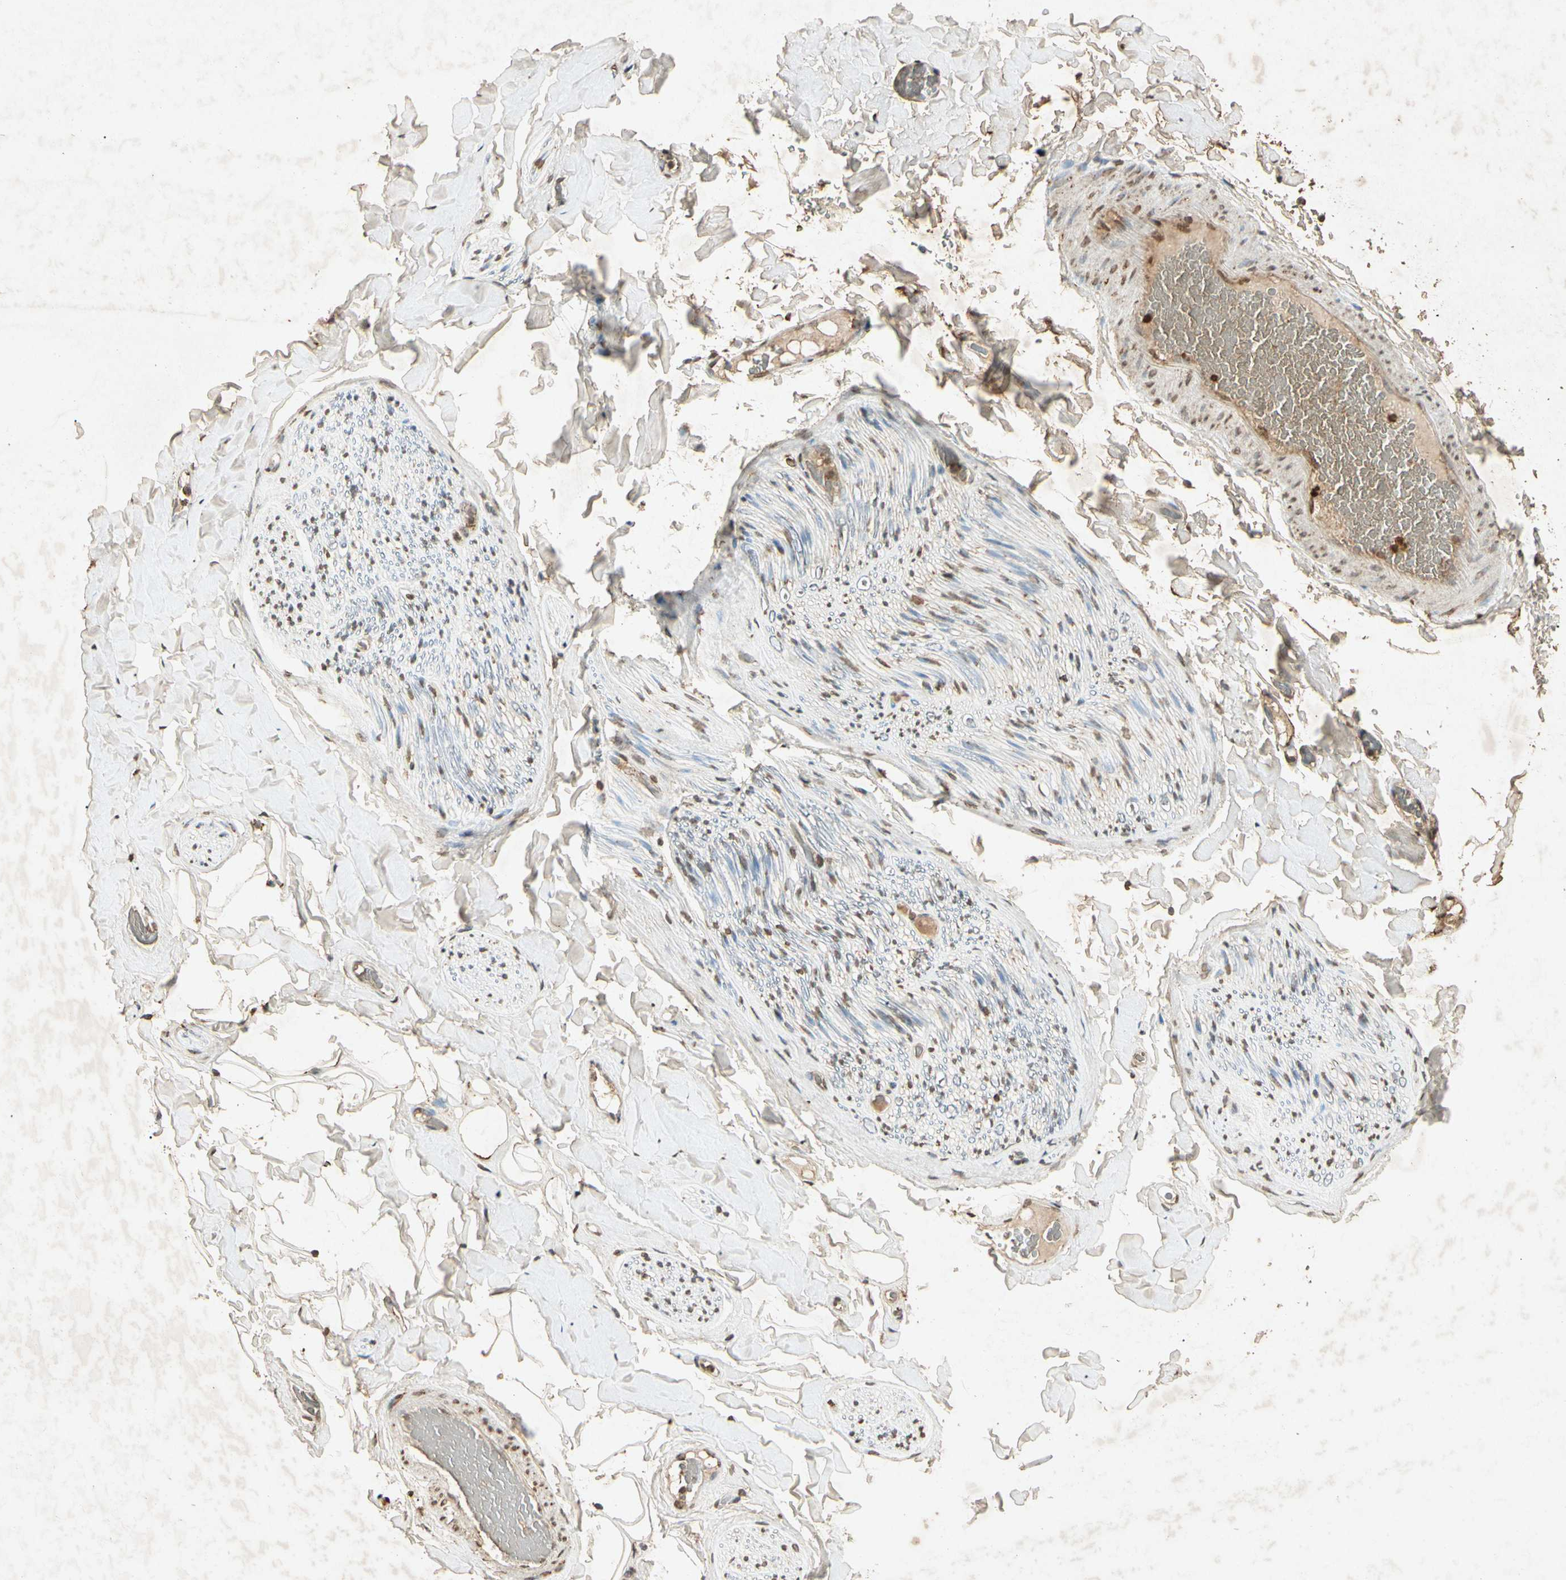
{"staining": {"intensity": "moderate", "quantity": ">75%", "location": "cytoplasmic/membranous"}, "tissue": "adipose tissue", "cell_type": "Adipocytes", "image_type": "normal", "snomed": [{"axis": "morphology", "description": "Normal tissue, NOS"}, {"axis": "topography", "description": "Peripheral nerve tissue"}], "caption": "This is an image of IHC staining of normal adipose tissue, which shows moderate staining in the cytoplasmic/membranous of adipocytes.", "gene": "MSRB1", "patient": {"sex": "male", "age": 70}}